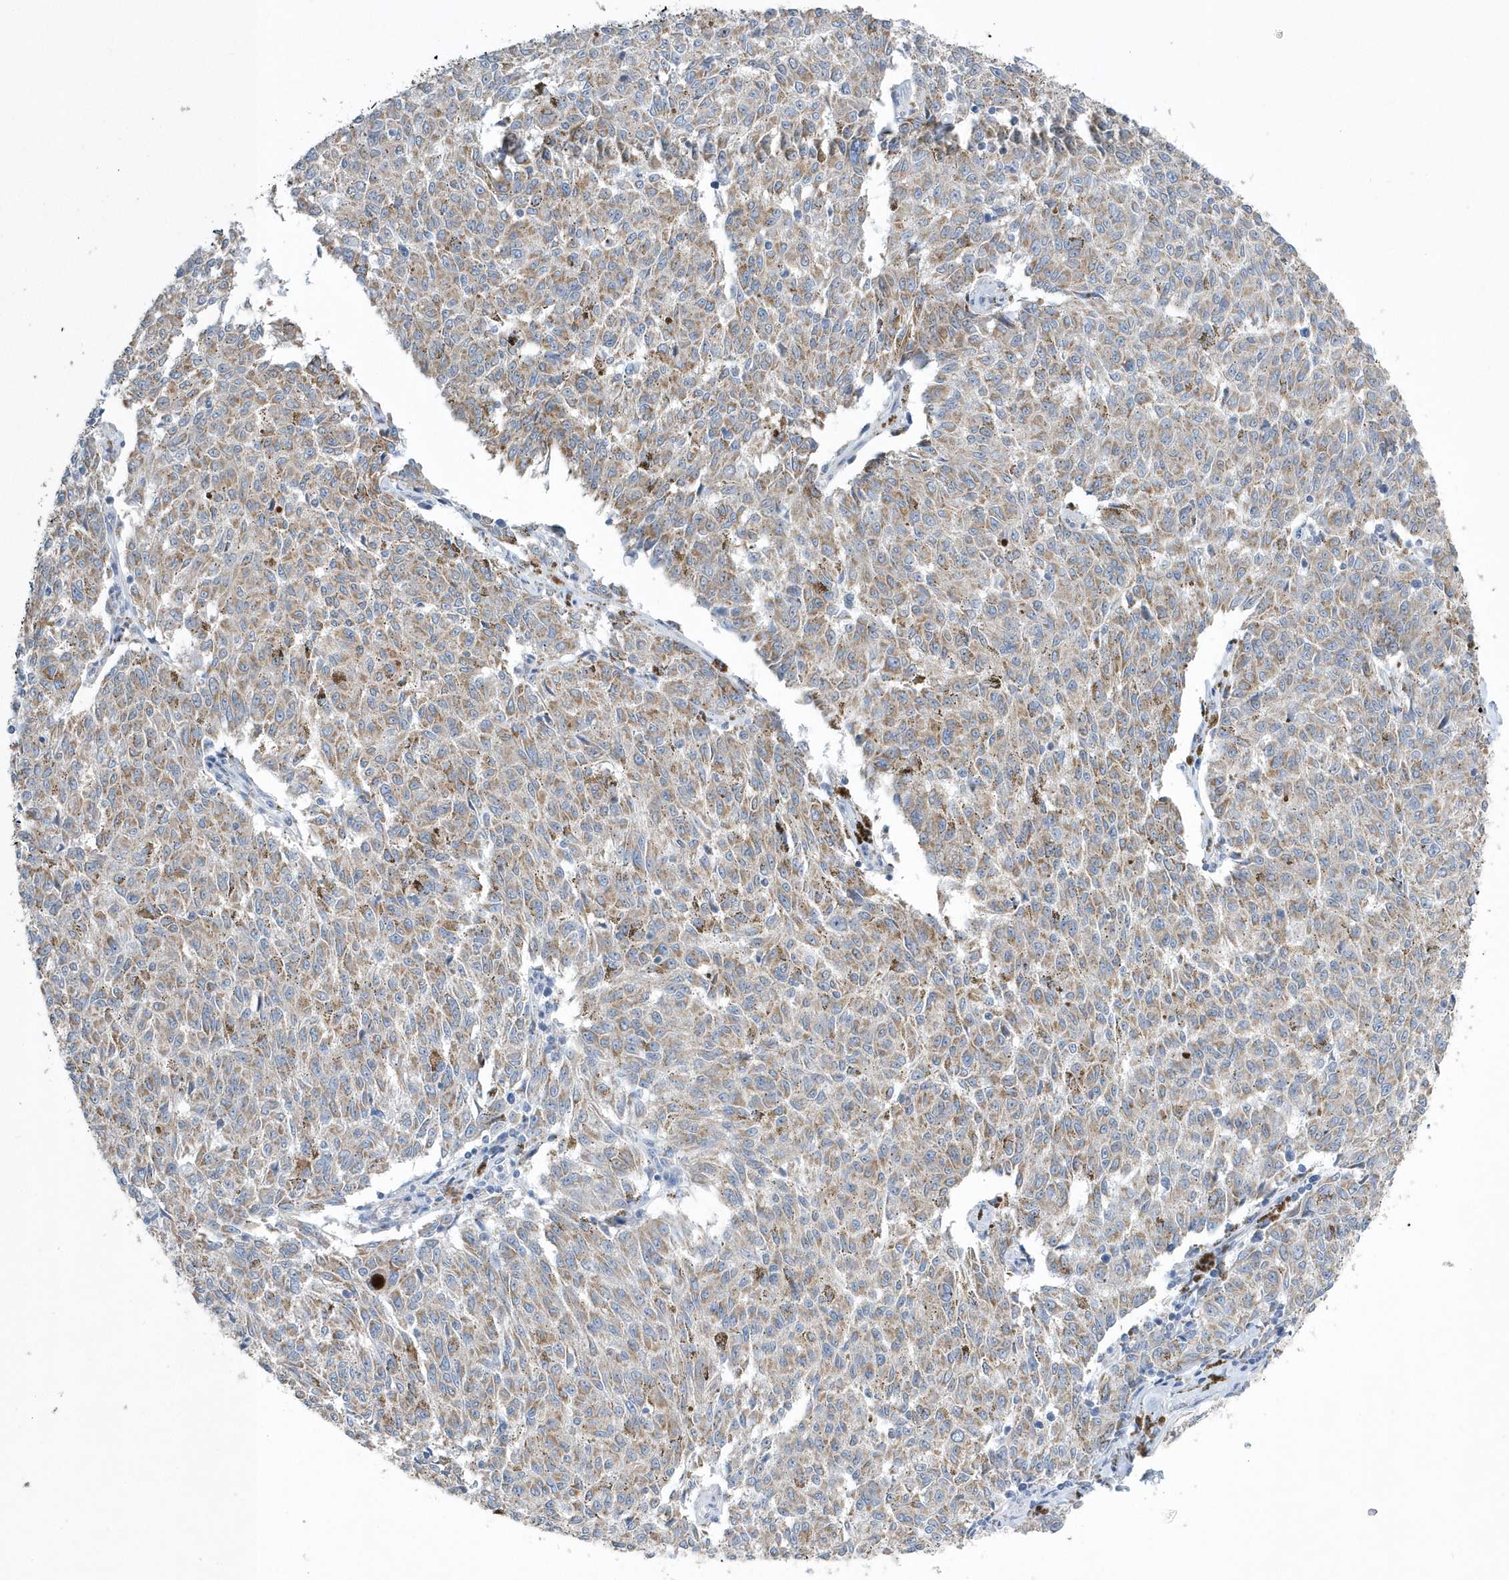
{"staining": {"intensity": "moderate", "quantity": "25%-75%", "location": "cytoplasmic/membranous"}, "tissue": "melanoma", "cell_type": "Tumor cells", "image_type": "cancer", "snomed": [{"axis": "morphology", "description": "Malignant melanoma, NOS"}, {"axis": "topography", "description": "Skin"}], "caption": "Melanoma was stained to show a protein in brown. There is medium levels of moderate cytoplasmic/membranous staining in about 25%-75% of tumor cells. Ihc stains the protein in brown and the nuclei are stained blue.", "gene": "SPATA5", "patient": {"sex": "female", "age": 72}}